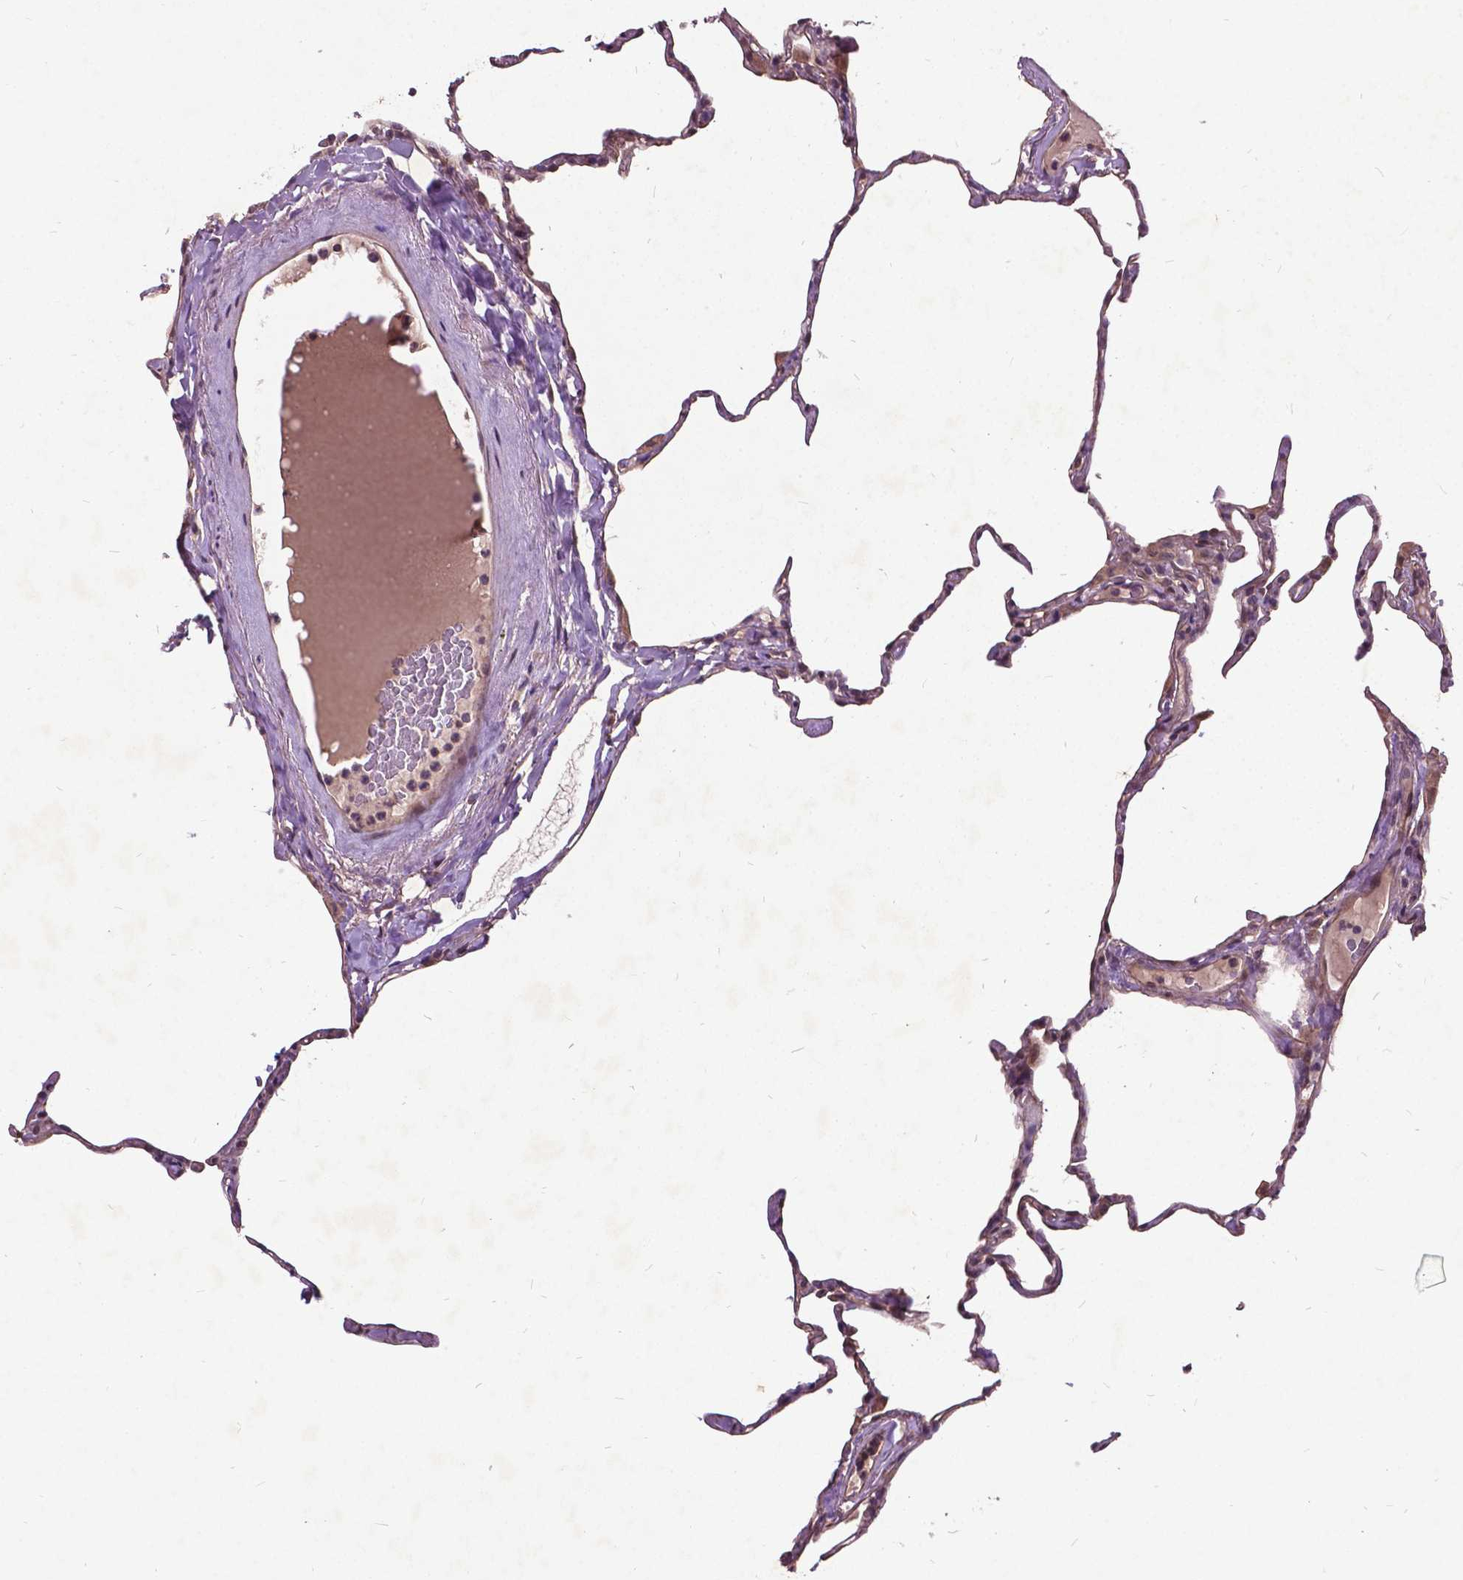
{"staining": {"intensity": "weak", "quantity": "<25%", "location": "cytoplasmic/membranous"}, "tissue": "lung", "cell_type": "Alveolar cells", "image_type": "normal", "snomed": [{"axis": "morphology", "description": "Normal tissue, NOS"}, {"axis": "topography", "description": "Lung"}], "caption": "IHC histopathology image of unremarkable lung: lung stained with DAB (3,3'-diaminobenzidine) demonstrates no significant protein expression in alveolar cells. (DAB immunohistochemistry, high magnification).", "gene": "AP1S3", "patient": {"sex": "male", "age": 65}}